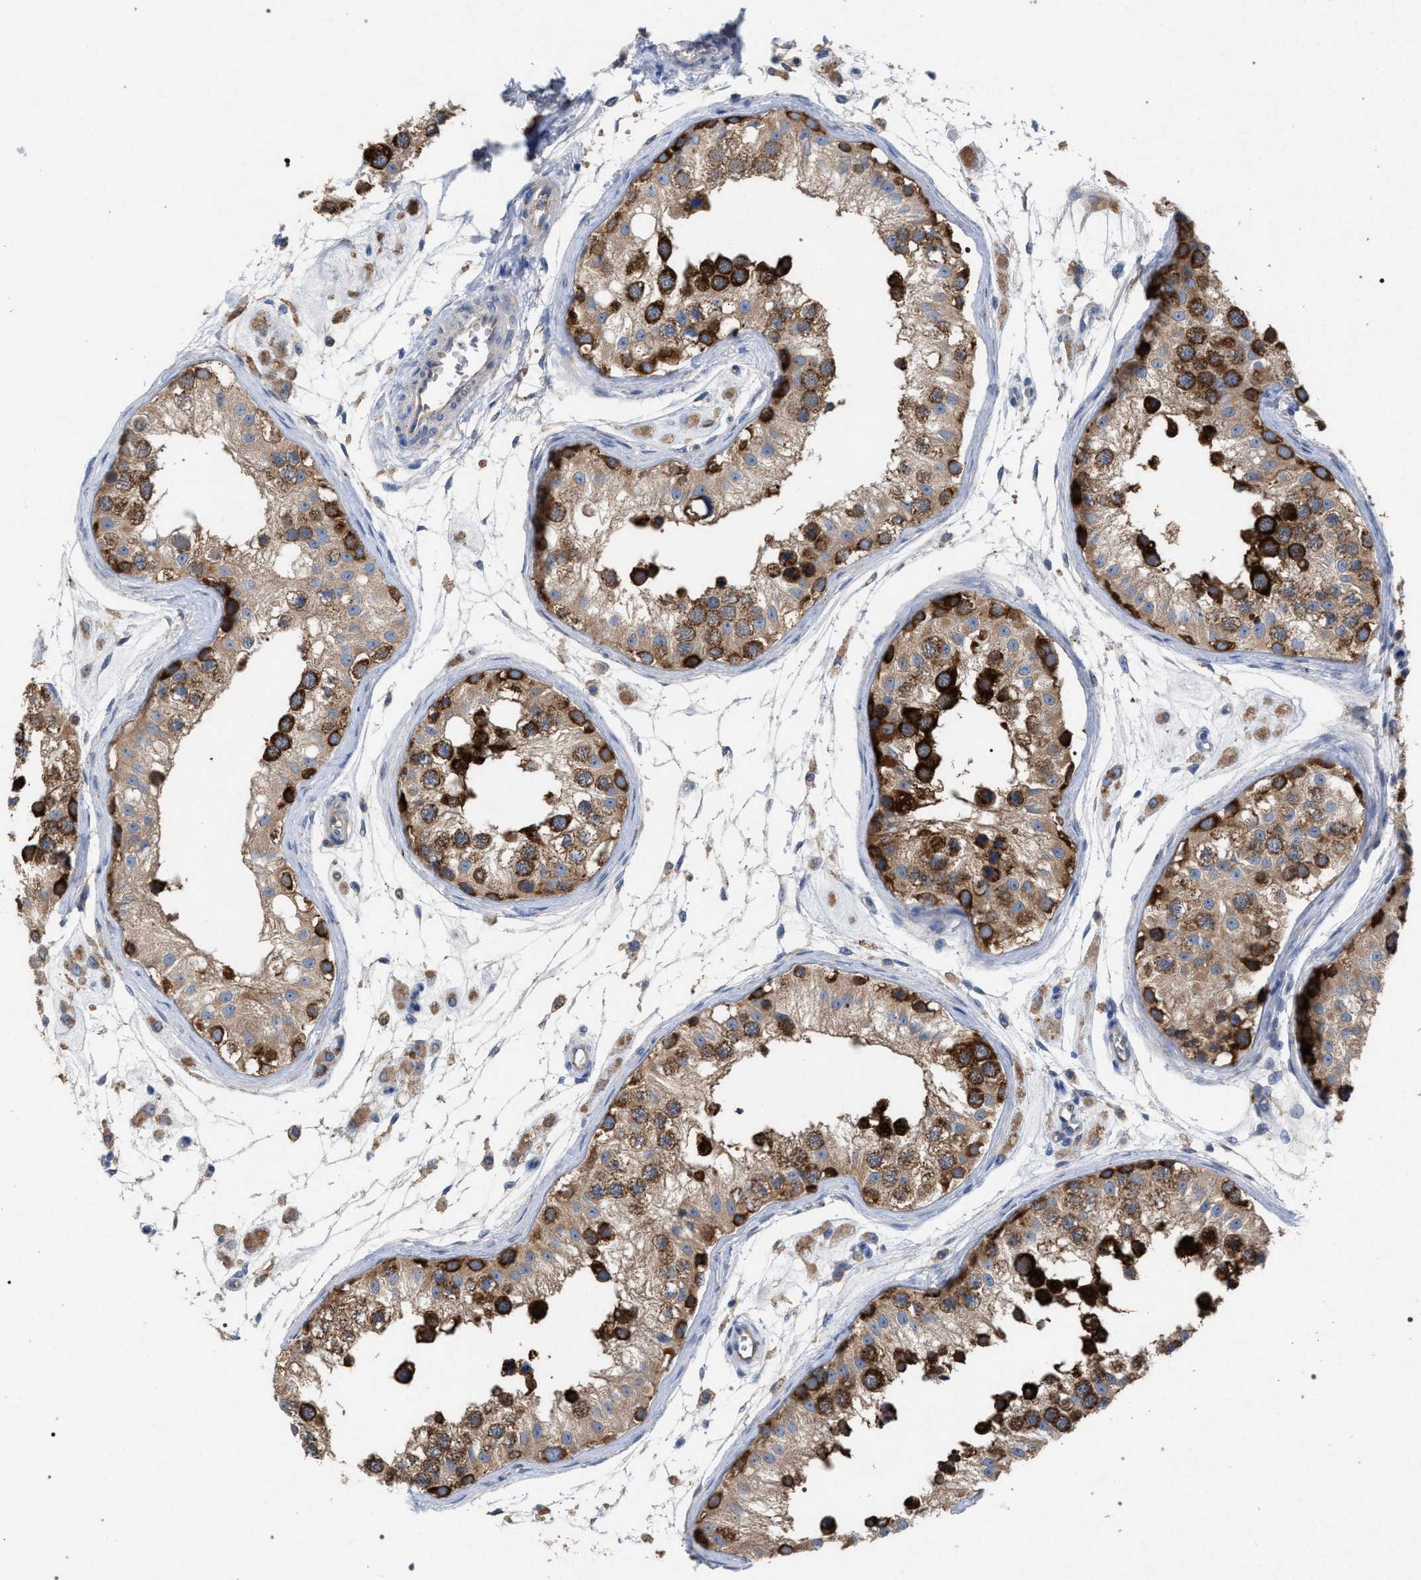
{"staining": {"intensity": "strong", "quantity": ">75%", "location": "cytoplasmic/membranous"}, "tissue": "testis", "cell_type": "Cells in seminiferous ducts", "image_type": "normal", "snomed": [{"axis": "morphology", "description": "Normal tissue, NOS"}, {"axis": "morphology", "description": "Adenocarcinoma, metastatic, NOS"}, {"axis": "topography", "description": "Testis"}], "caption": "A photomicrograph of human testis stained for a protein displays strong cytoplasmic/membranous brown staining in cells in seminiferous ducts. (DAB (3,3'-diaminobenzidine) = brown stain, brightfield microscopy at high magnification).", "gene": "VPS13A", "patient": {"sex": "male", "age": 26}}